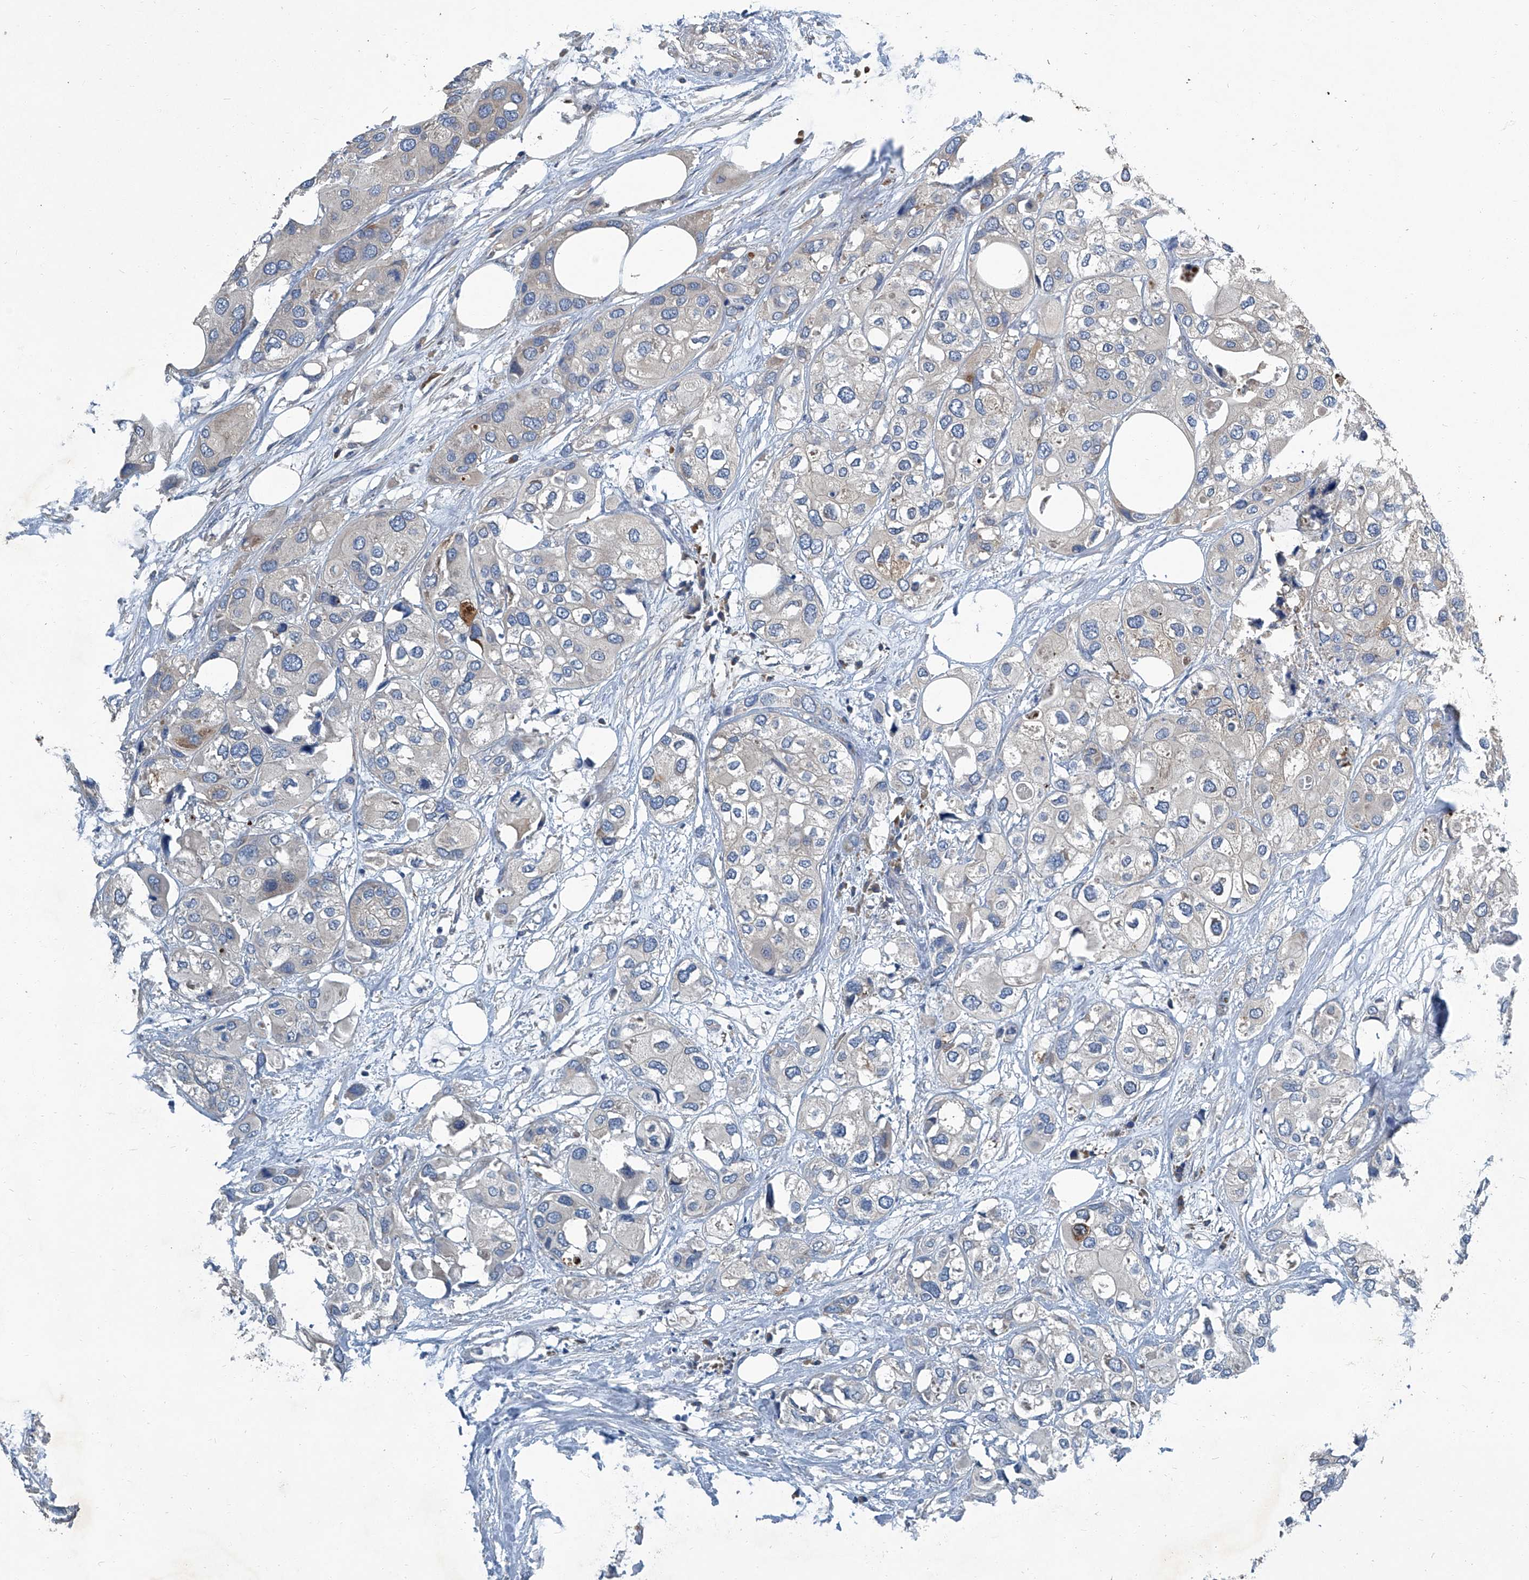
{"staining": {"intensity": "weak", "quantity": "<25%", "location": "cytoplasmic/membranous"}, "tissue": "urothelial cancer", "cell_type": "Tumor cells", "image_type": "cancer", "snomed": [{"axis": "morphology", "description": "Urothelial carcinoma, High grade"}, {"axis": "topography", "description": "Urinary bladder"}], "caption": "This photomicrograph is of urothelial cancer stained with IHC to label a protein in brown with the nuclei are counter-stained blue. There is no staining in tumor cells.", "gene": "SLC26A11", "patient": {"sex": "male", "age": 64}}